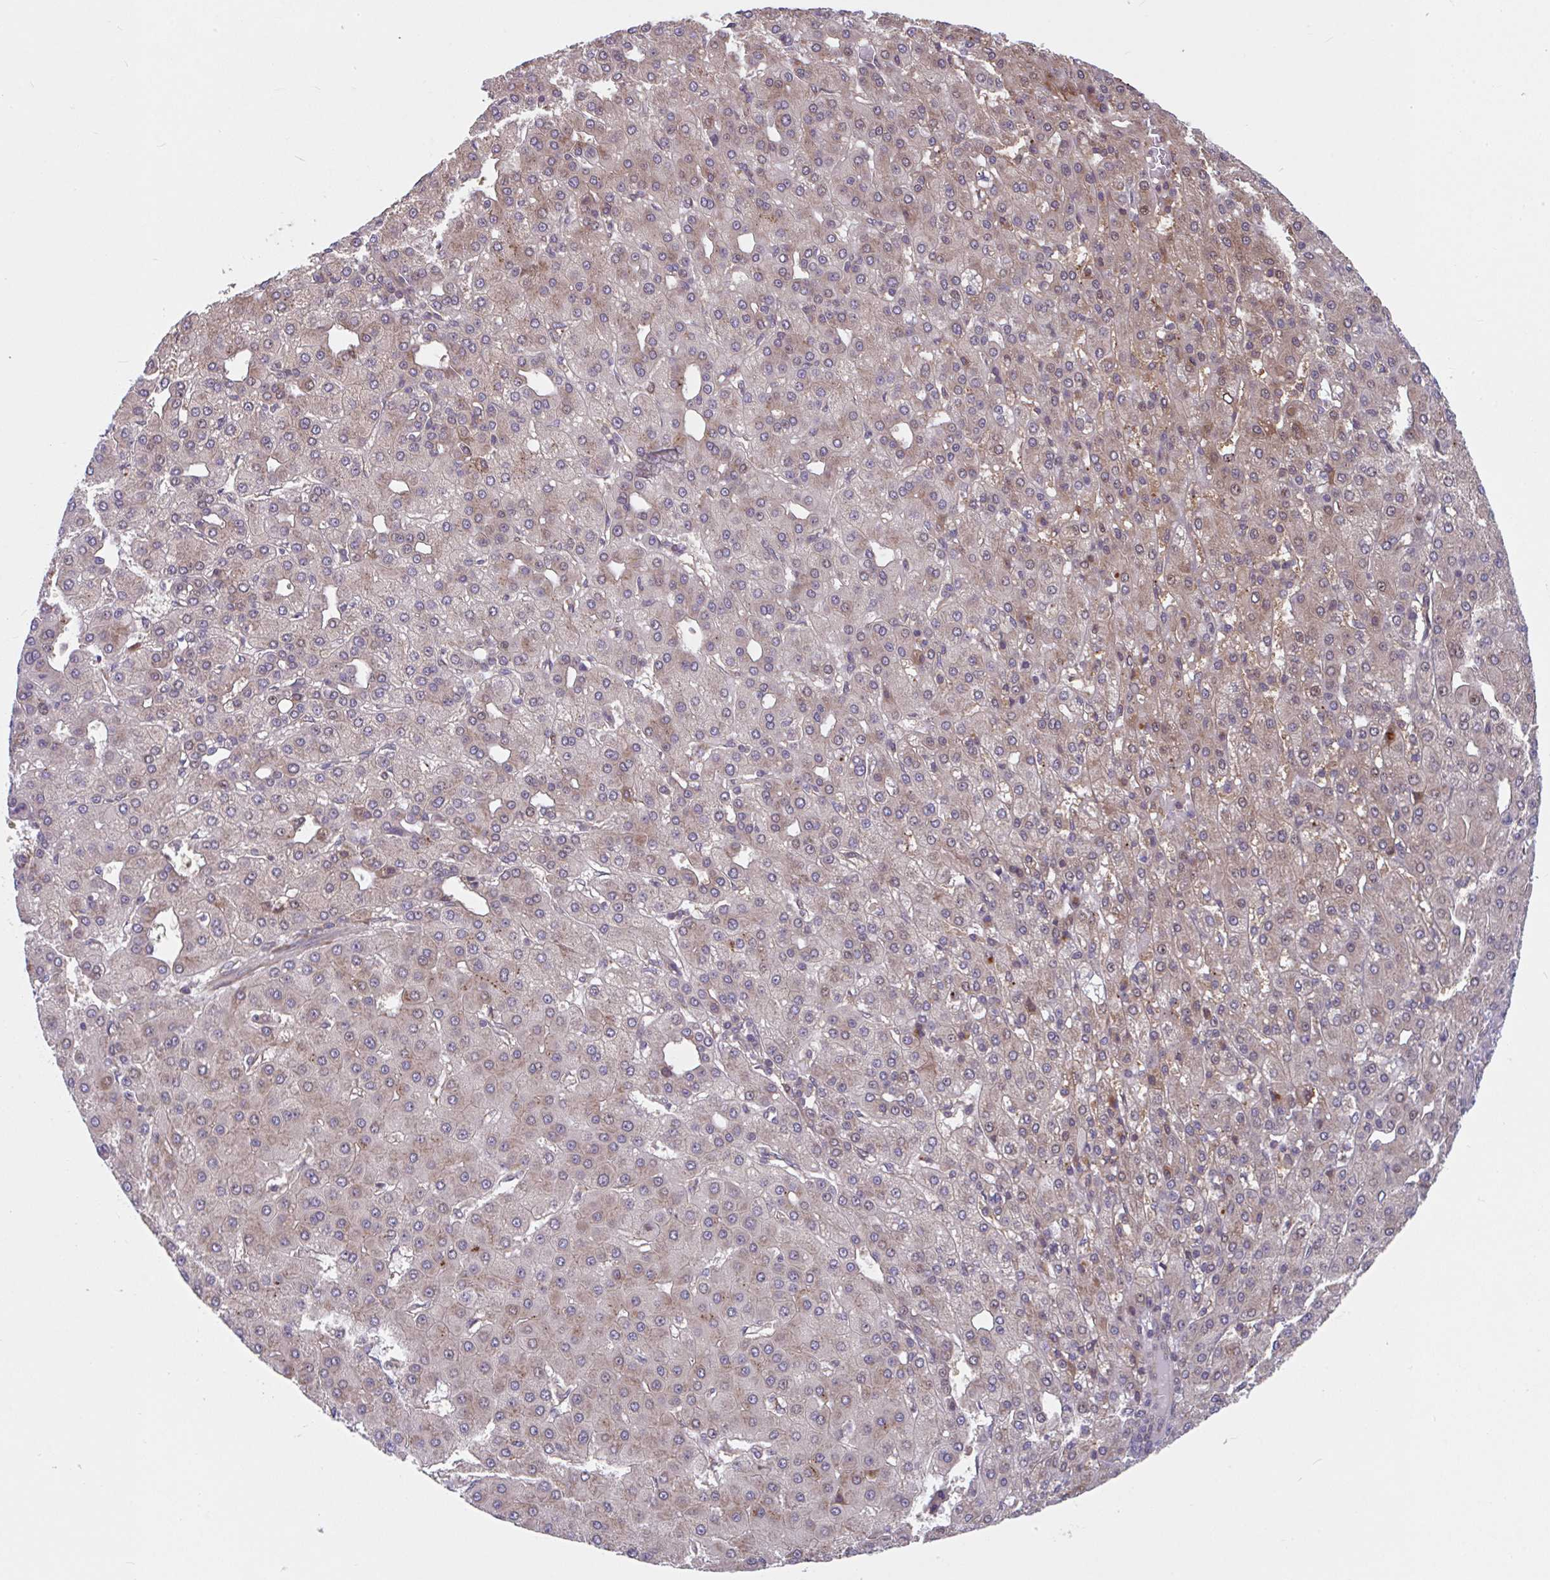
{"staining": {"intensity": "weak", "quantity": "25%-75%", "location": "cytoplasmic/membranous"}, "tissue": "liver cancer", "cell_type": "Tumor cells", "image_type": "cancer", "snomed": [{"axis": "morphology", "description": "Carcinoma, Hepatocellular, NOS"}, {"axis": "topography", "description": "Liver"}], "caption": "Hepatocellular carcinoma (liver) stained with DAB (3,3'-diaminobenzidine) immunohistochemistry (IHC) exhibits low levels of weak cytoplasmic/membranous staining in about 25%-75% of tumor cells.", "gene": "LMNTD2", "patient": {"sex": "male", "age": 65}}